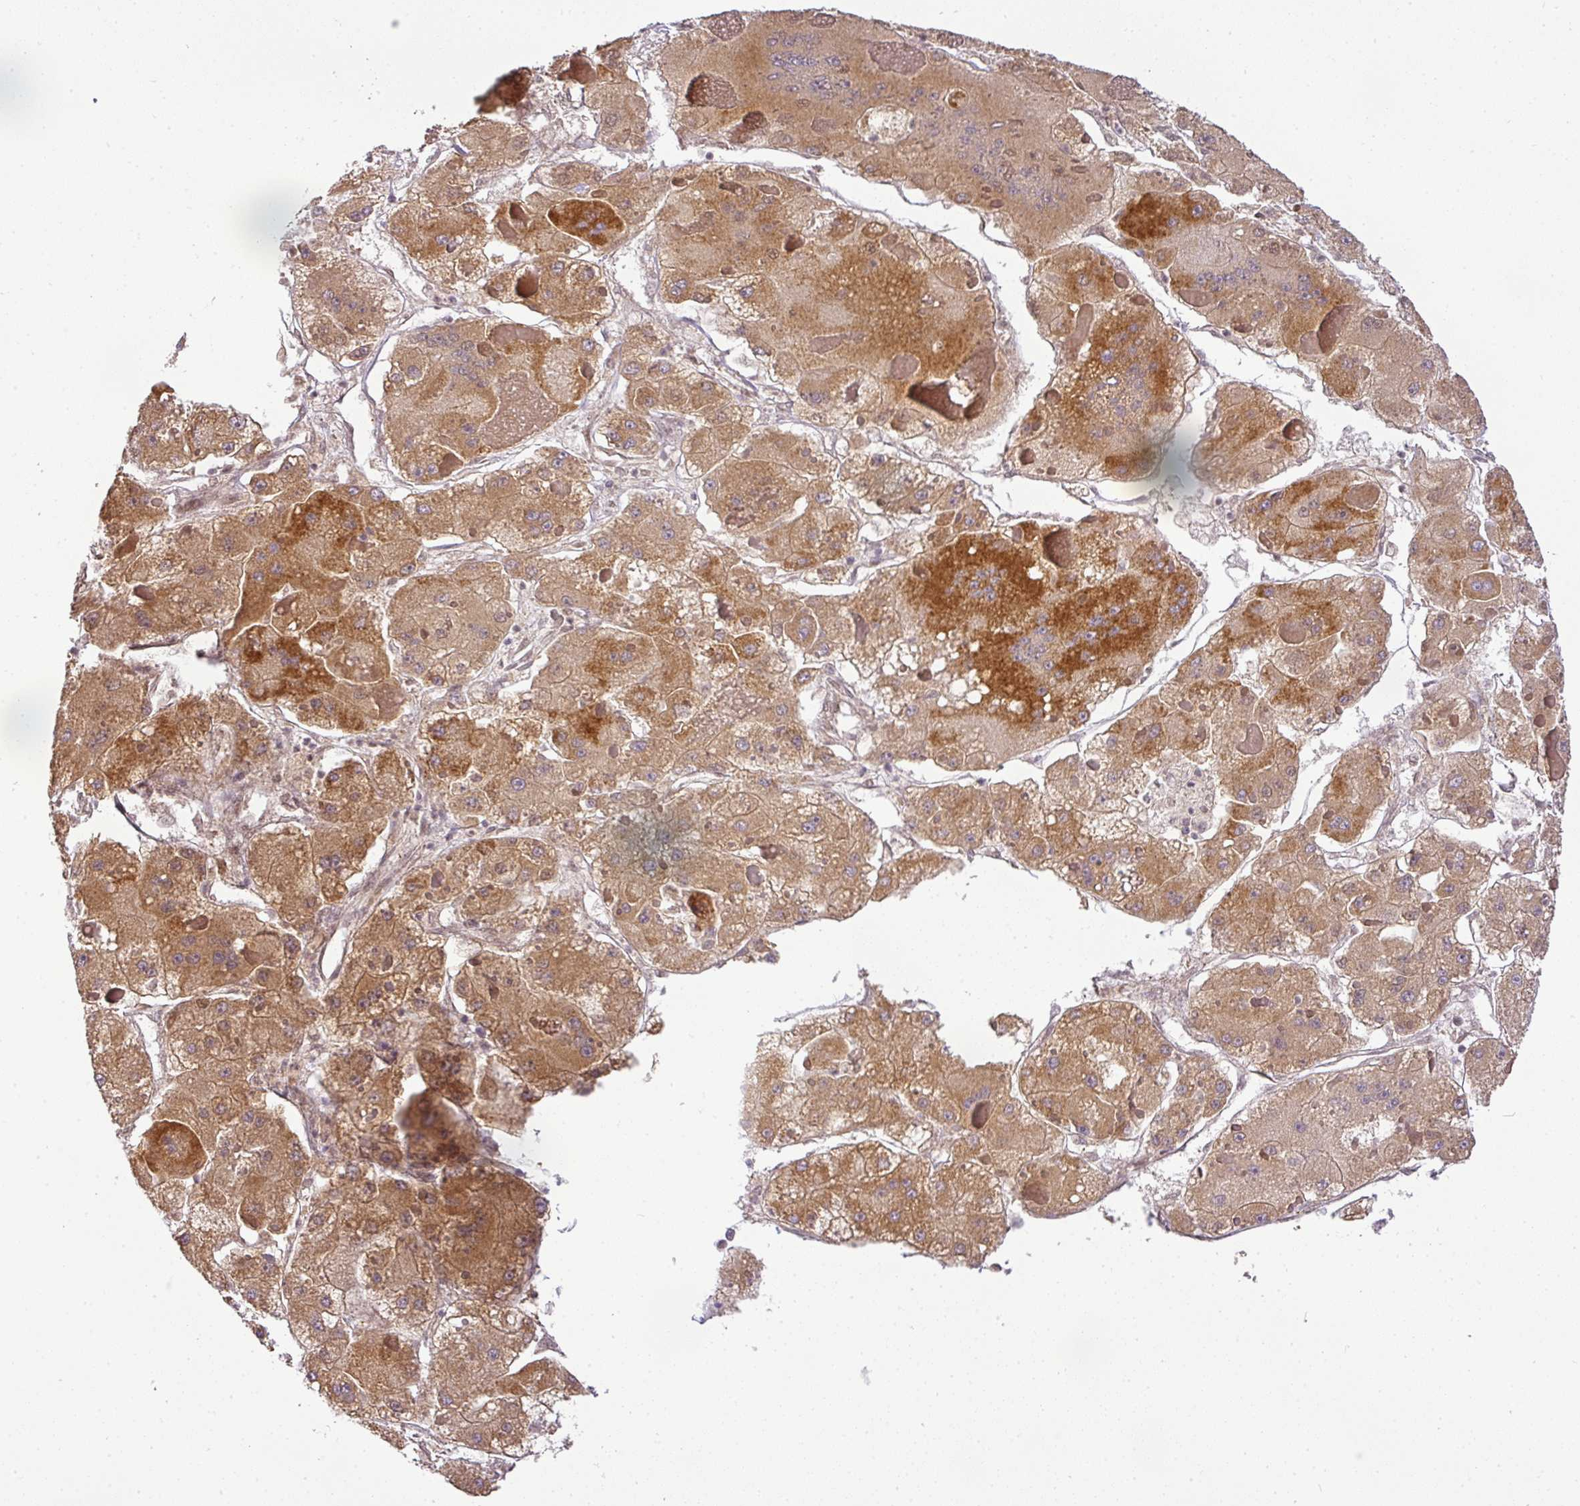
{"staining": {"intensity": "strong", "quantity": ">75%", "location": "cytoplasmic/membranous"}, "tissue": "liver cancer", "cell_type": "Tumor cells", "image_type": "cancer", "snomed": [{"axis": "morphology", "description": "Carcinoma, Hepatocellular, NOS"}, {"axis": "topography", "description": "Liver"}], "caption": "IHC photomicrograph of neoplastic tissue: liver hepatocellular carcinoma stained using immunohistochemistry shows high levels of strong protein expression localized specifically in the cytoplasmic/membranous of tumor cells, appearing as a cytoplasmic/membranous brown color.", "gene": "C1orf226", "patient": {"sex": "female", "age": 73}}